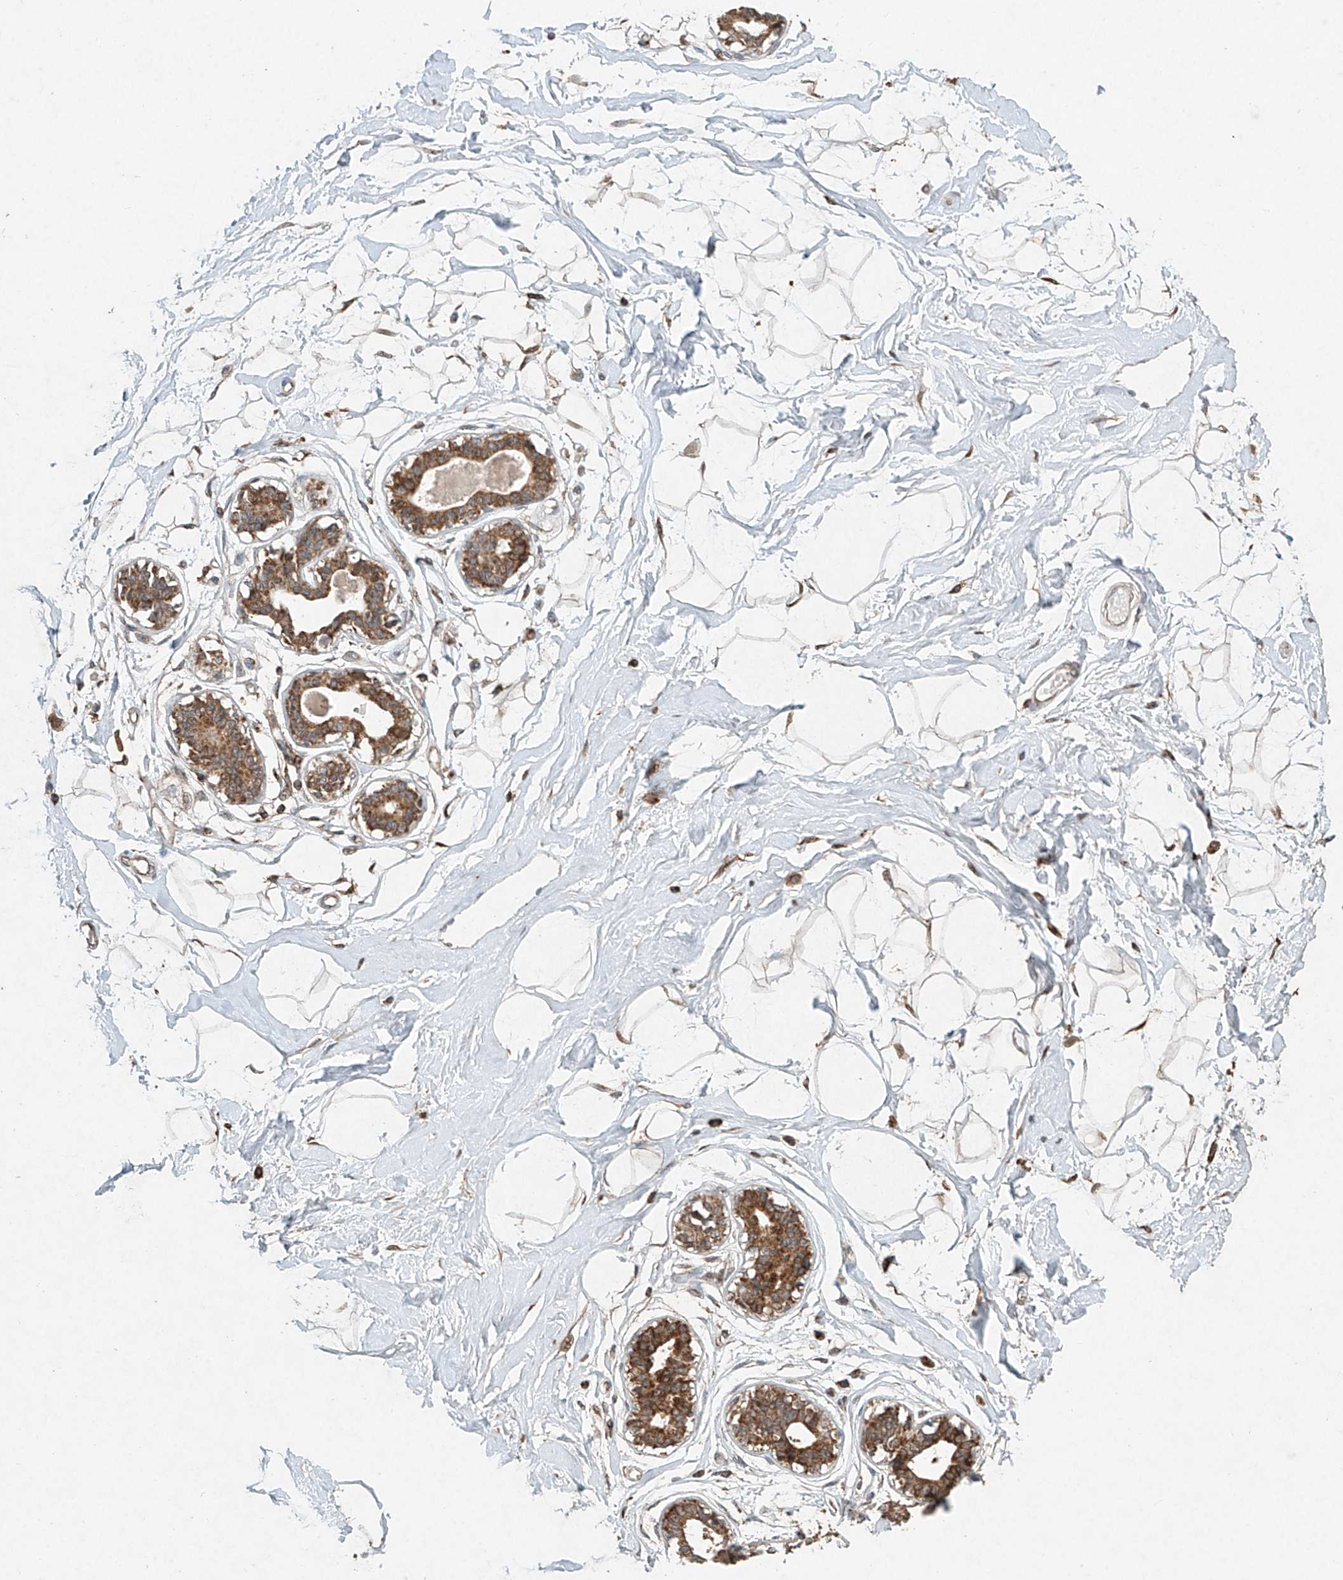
{"staining": {"intensity": "moderate", "quantity": "25%-75%", "location": "cytoplasmic/membranous"}, "tissue": "breast", "cell_type": "Adipocytes", "image_type": "normal", "snomed": [{"axis": "morphology", "description": "Normal tissue, NOS"}, {"axis": "topography", "description": "Breast"}], "caption": "IHC micrograph of benign breast: breast stained using immunohistochemistry (IHC) exhibits medium levels of moderate protein expression localized specifically in the cytoplasmic/membranous of adipocytes, appearing as a cytoplasmic/membranous brown color.", "gene": "DCAF11", "patient": {"sex": "female", "age": 45}}